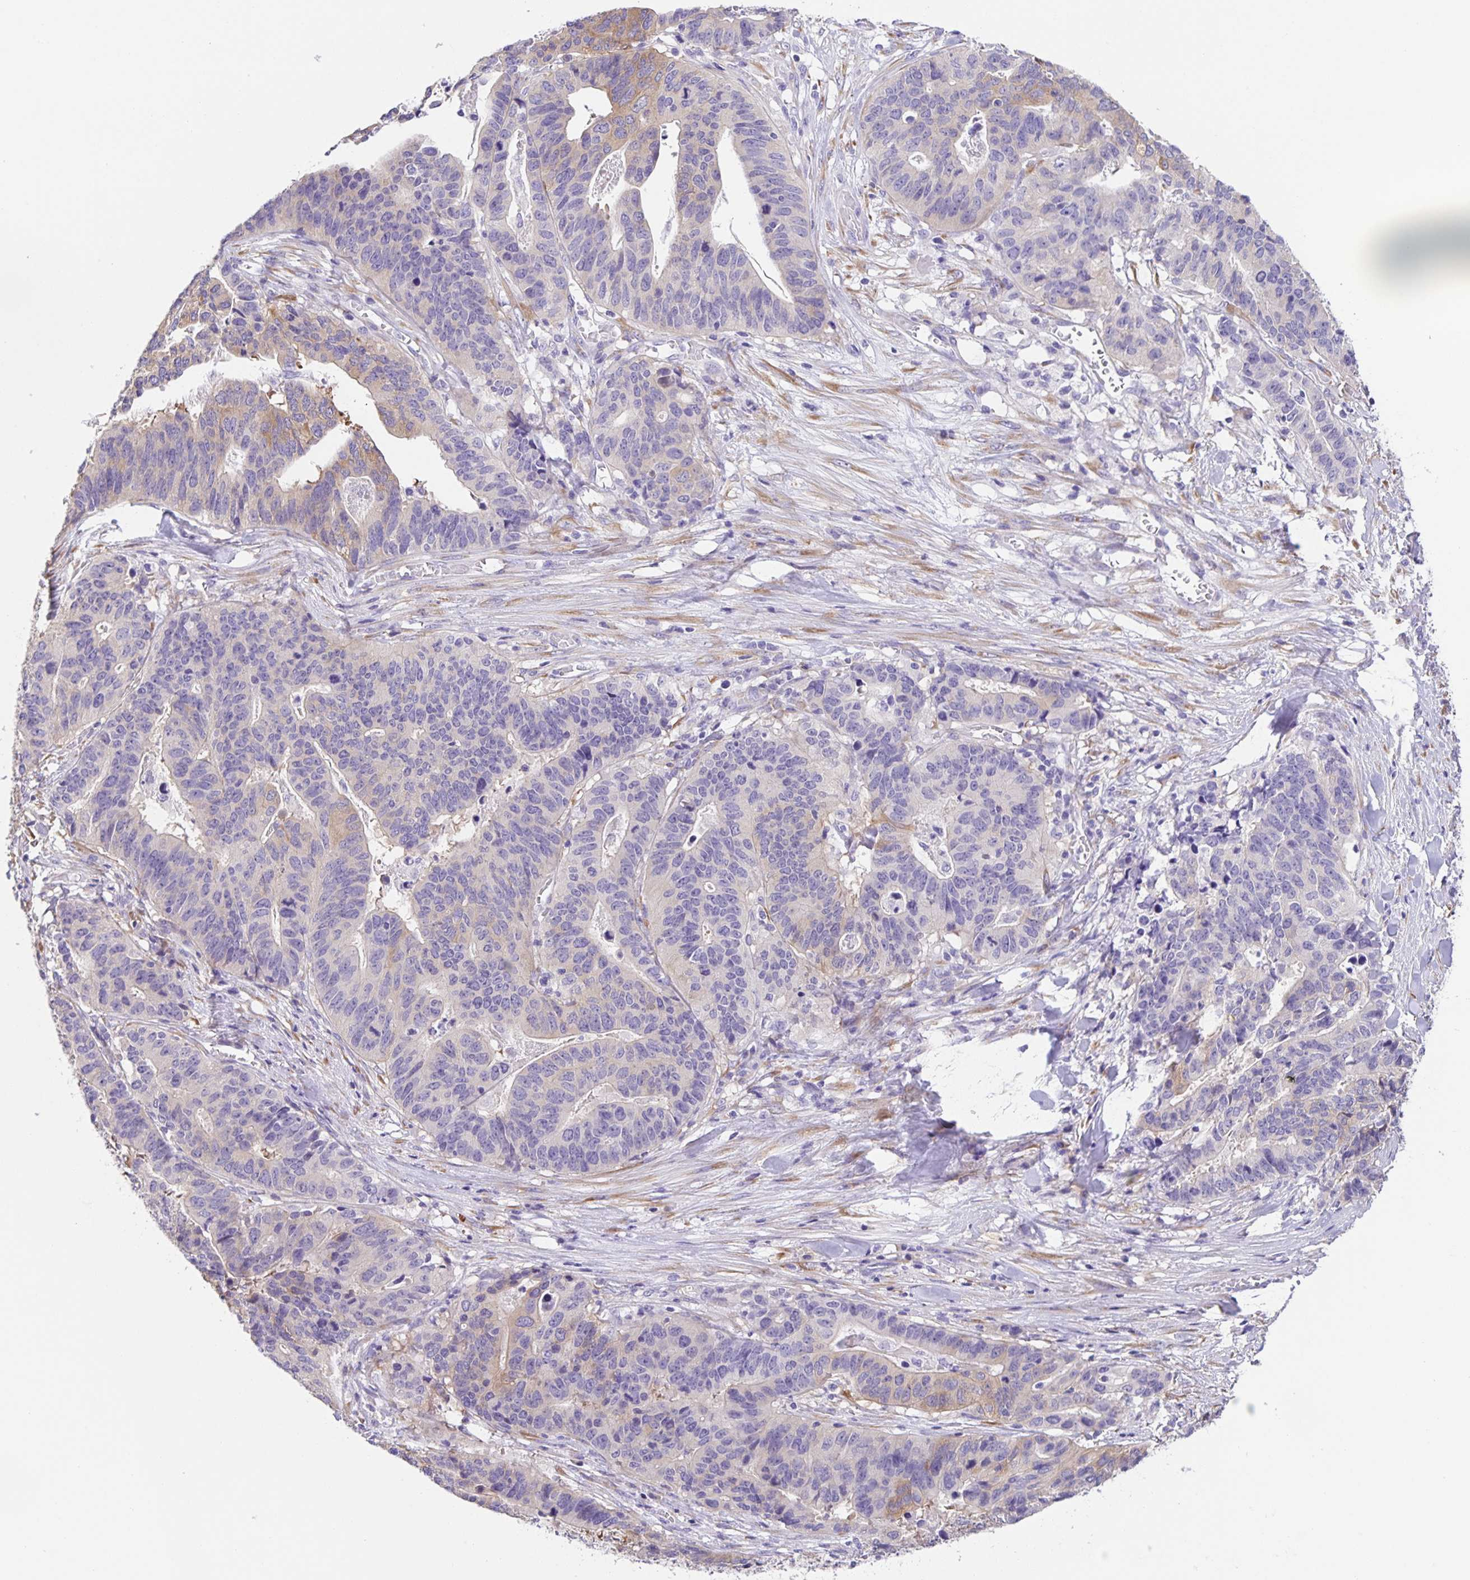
{"staining": {"intensity": "weak", "quantity": "25%-75%", "location": "cytoplasmic/membranous"}, "tissue": "stomach cancer", "cell_type": "Tumor cells", "image_type": "cancer", "snomed": [{"axis": "morphology", "description": "Adenocarcinoma, NOS"}, {"axis": "topography", "description": "Stomach, upper"}], "caption": "The image shows immunohistochemical staining of stomach cancer (adenocarcinoma). There is weak cytoplasmic/membranous positivity is identified in about 25%-75% of tumor cells.", "gene": "PRR36", "patient": {"sex": "female", "age": 67}}